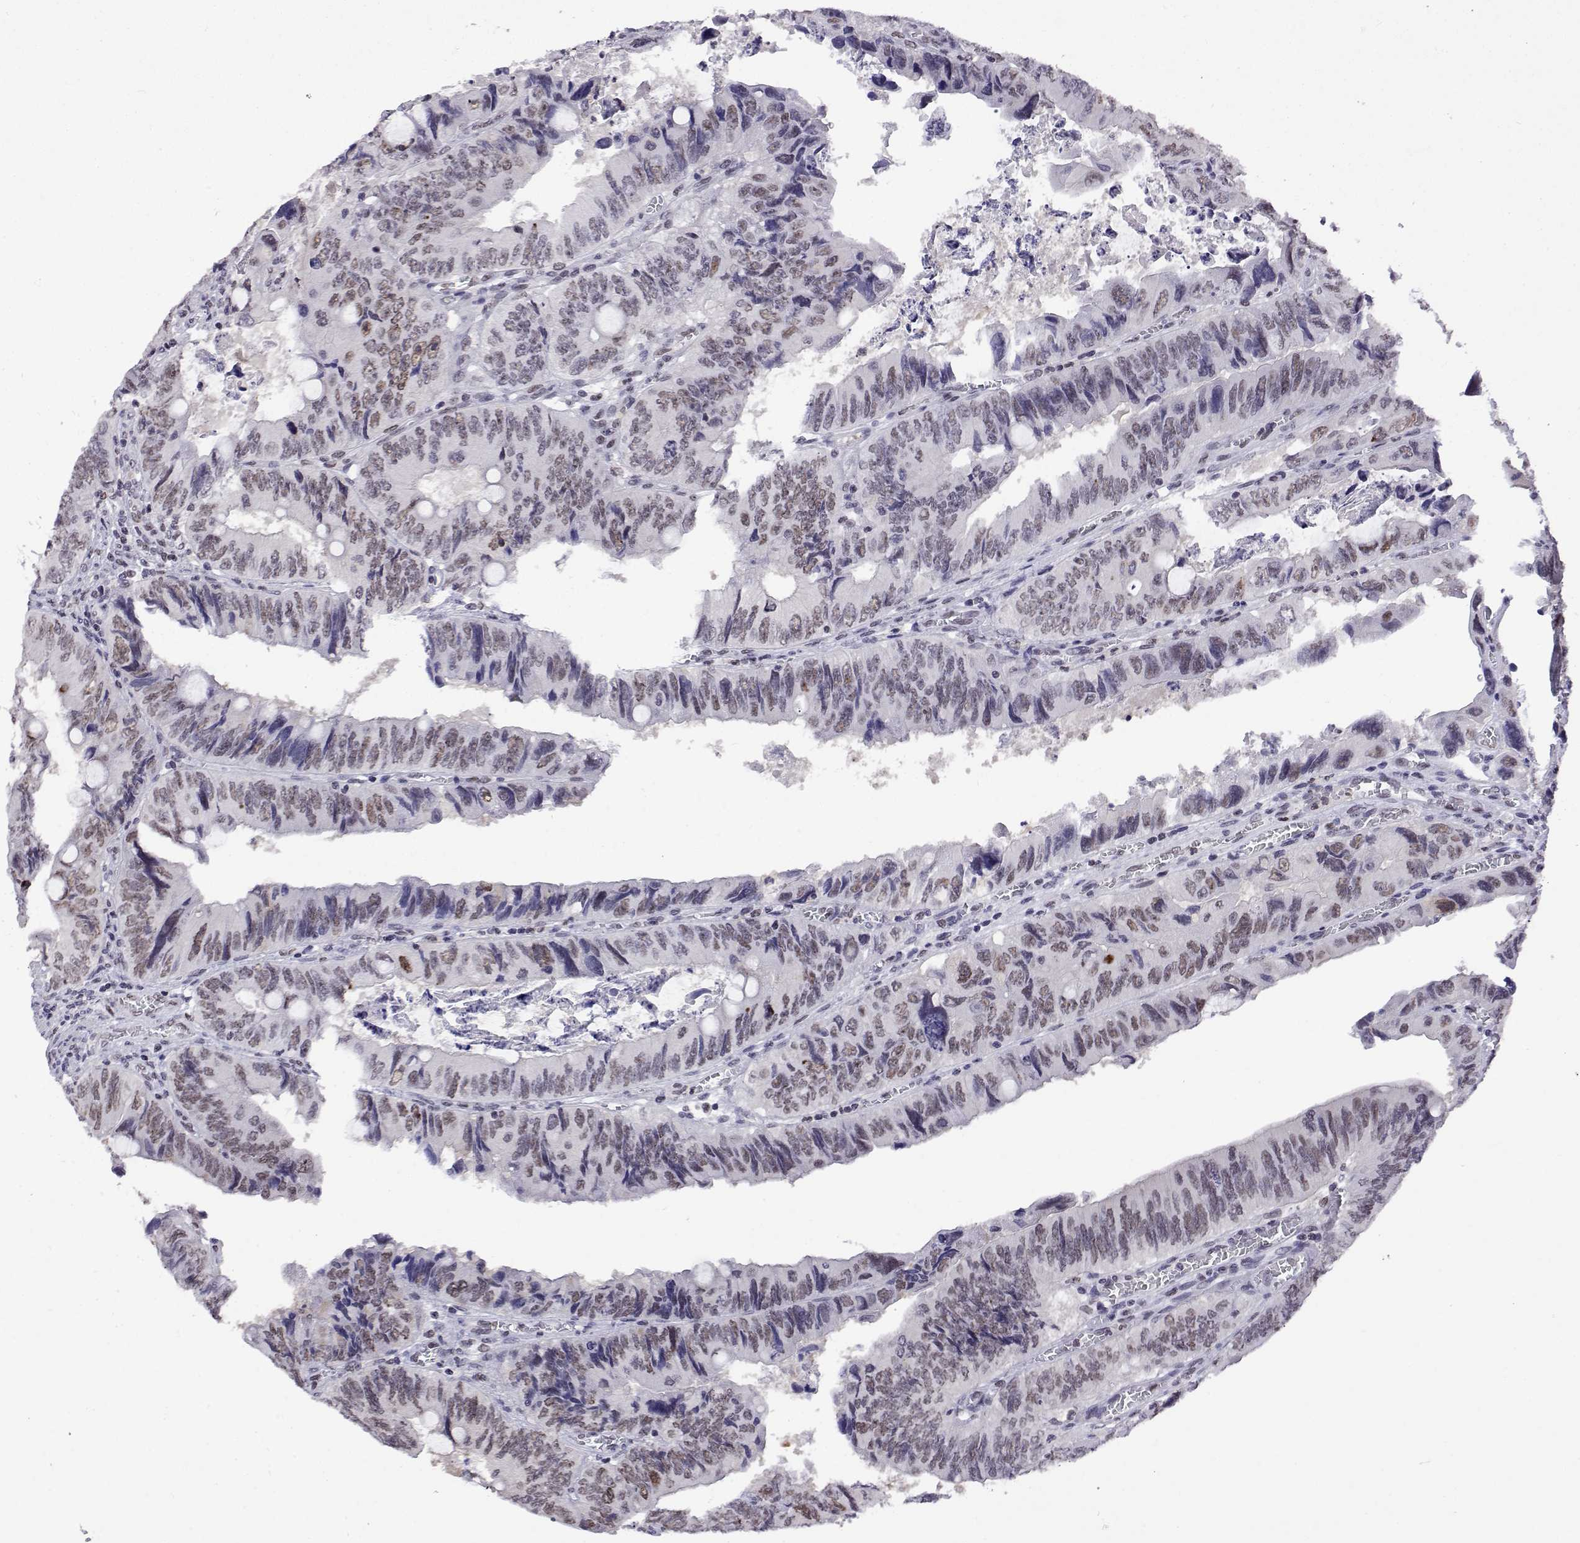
{"staining": {"intensity": "weak", "quantity": "25%-75%", "location": "nuclear"}, "tissue": "colorectal cancer", "cell_type": "Tumor cells", "image_type": "cancer", "snomed": [{"axis": "morphology", "description": "Adenocarcinoma, NOS"}, {"axis": "topography", "description": "Colon"}], "caption": "This histopathology image exhibits colorectal adenocarcinoma stained with IHC to label a protein in brown. The nuclear of tumor cells show weak positivity for the protein. Nuclei are counter-stained blue.", "gene": "POLDIP3", "patient": {"sex": "female", "age": 84}}